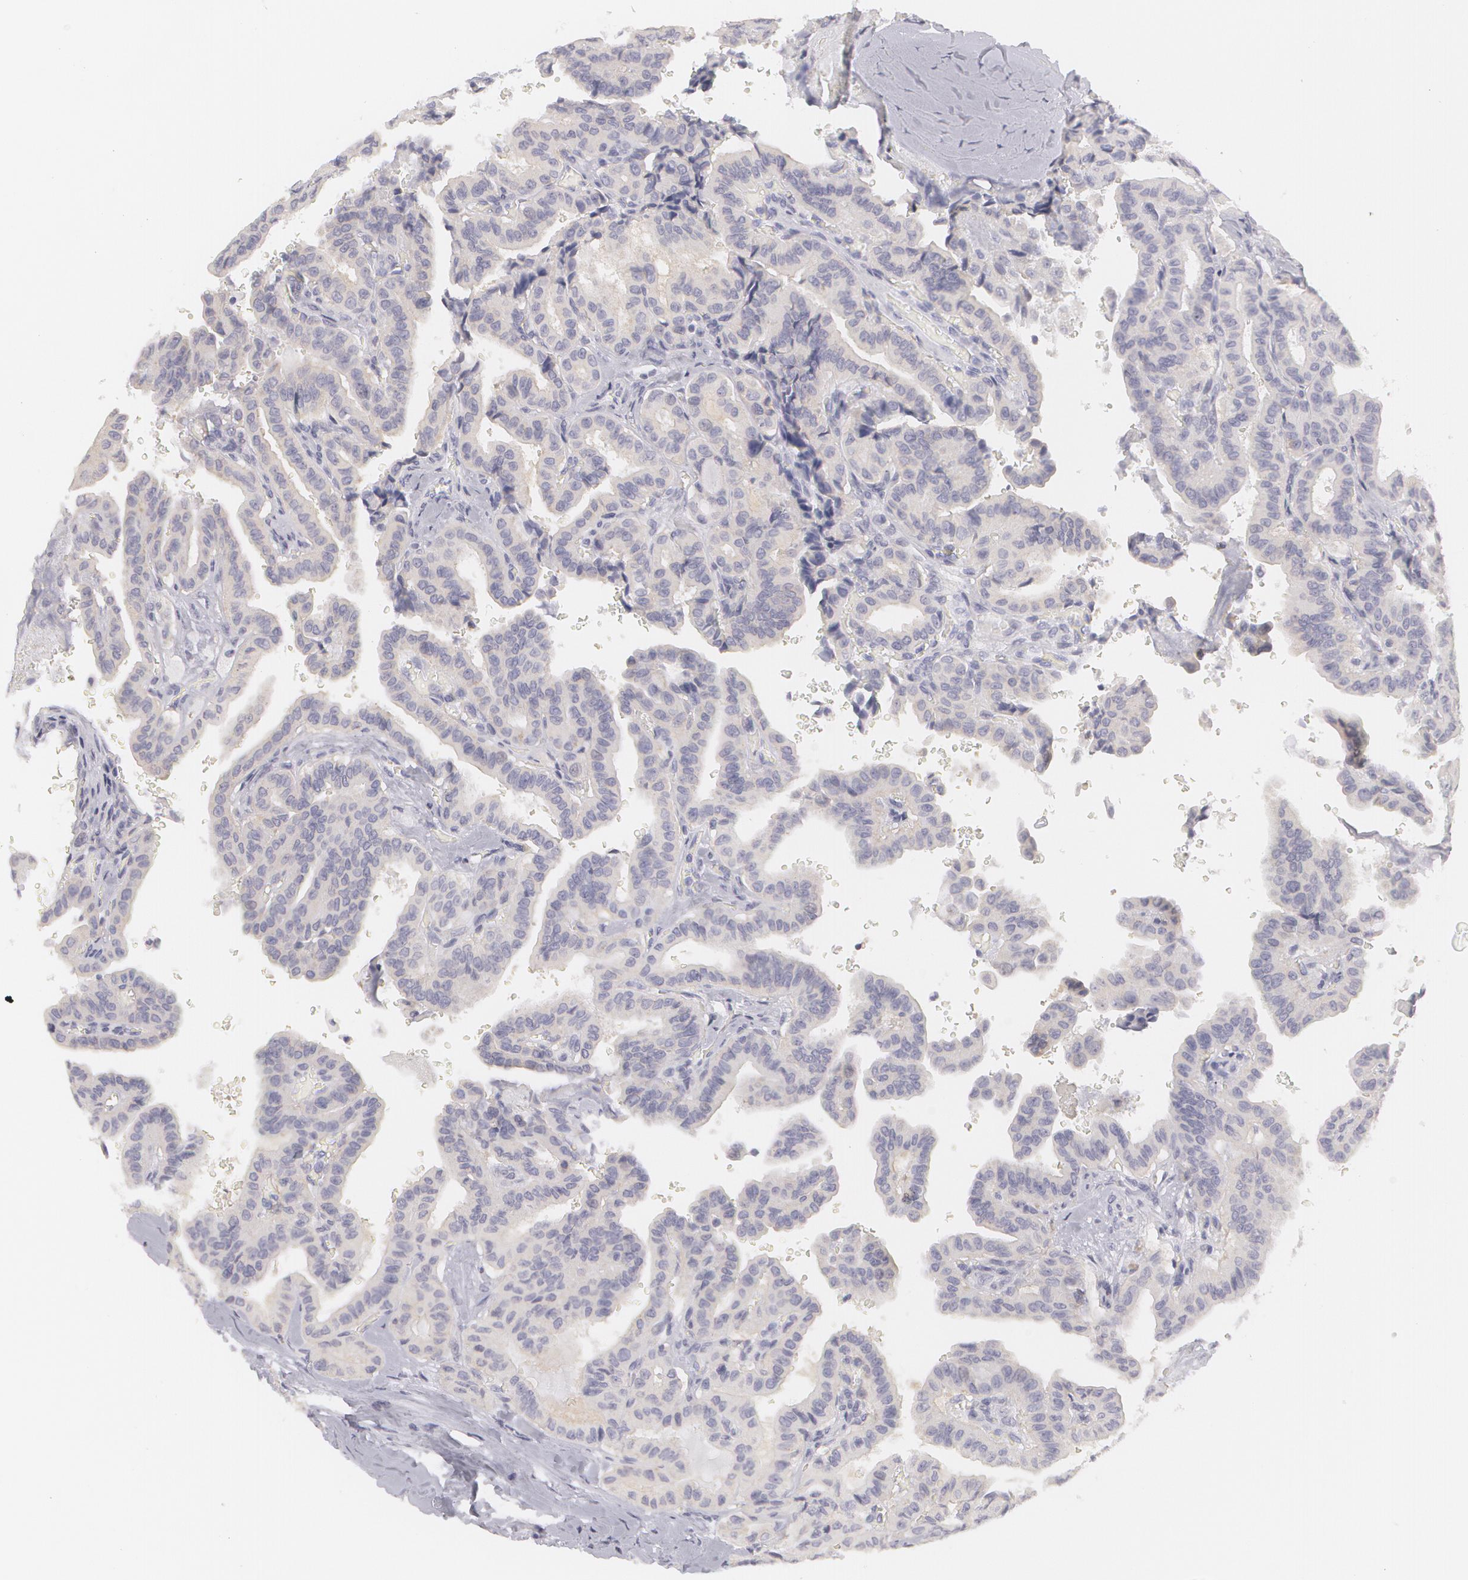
{"staining": {"intensity": "negative", "quantity": "none", "location": "none"}, "tissue": "thyroid cancer", "cell_type": "Tumor cells", "image_type": "cancer", "snomed": [{"axis": "morphology", "description": "Papillary adenocarcinoma, NOS"}, {"axis": "topography", "description": "Thyroid gland"}], "caption": "Micrograph shows no protein positivity in tumor cells of thyroid cancer (papillary adenocarcinoma) tissue.", "gene": "MBNL3", "patient": {"sex": "male", "age": 87}}